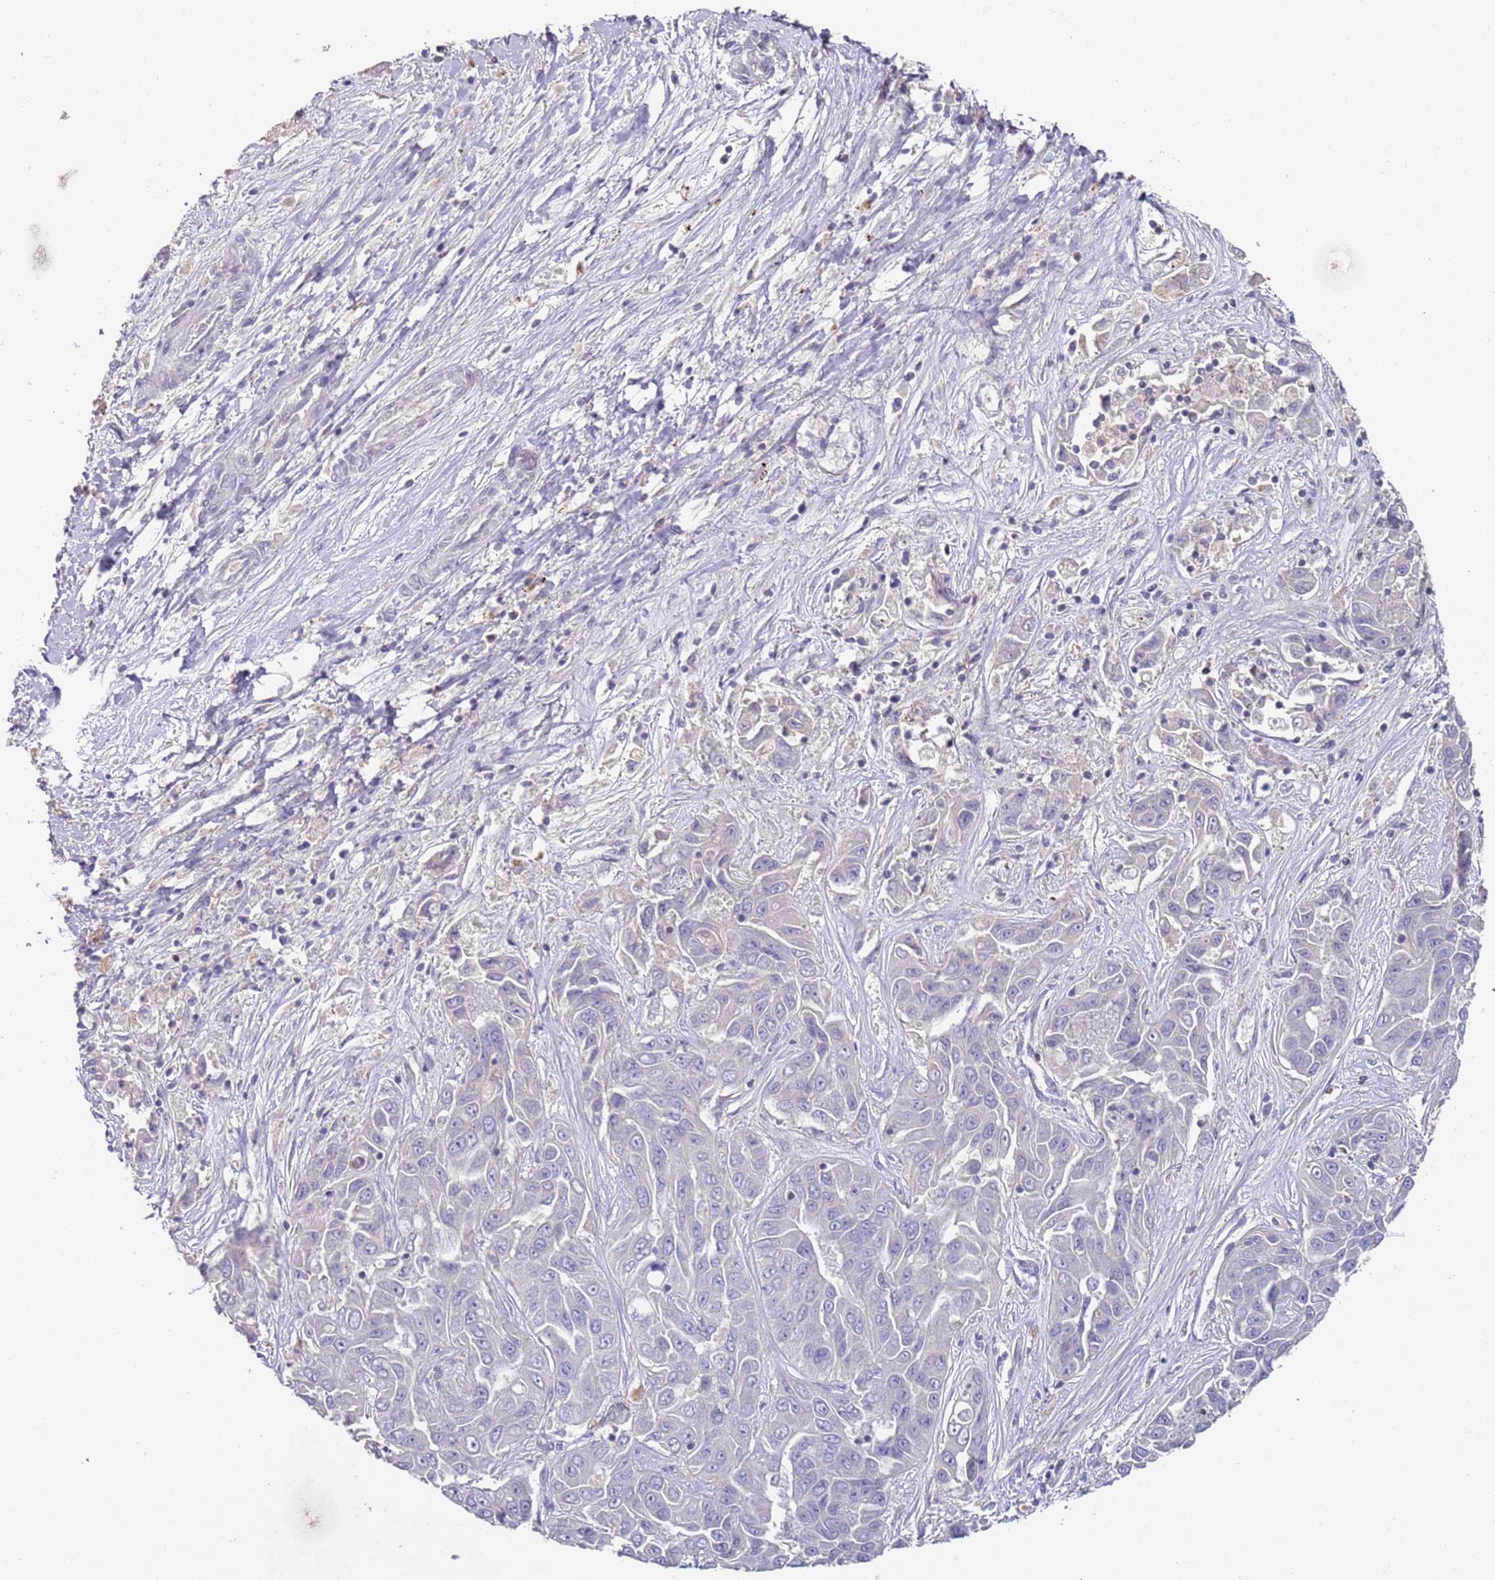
{"staining": {"intensity": "negative", "quantity": "none", "location": "none"}, "tissue": "liver cancer", "cell_type": "Tumor cells", "image_type": "cancer", "snomed": [{"axis": "morphology", "description": "Cholangiocarcinoma"}, {"axis": "topography", "description": "Liver"}], "caption": "Immunohistochemistry (IHC) photomicrograph of human liver cholangiocarcinoma stained for a protein (brown), which displays no staining in tumor cells.", "gene": "LACC1", "patient": {"sex": "female", "age": 52}}